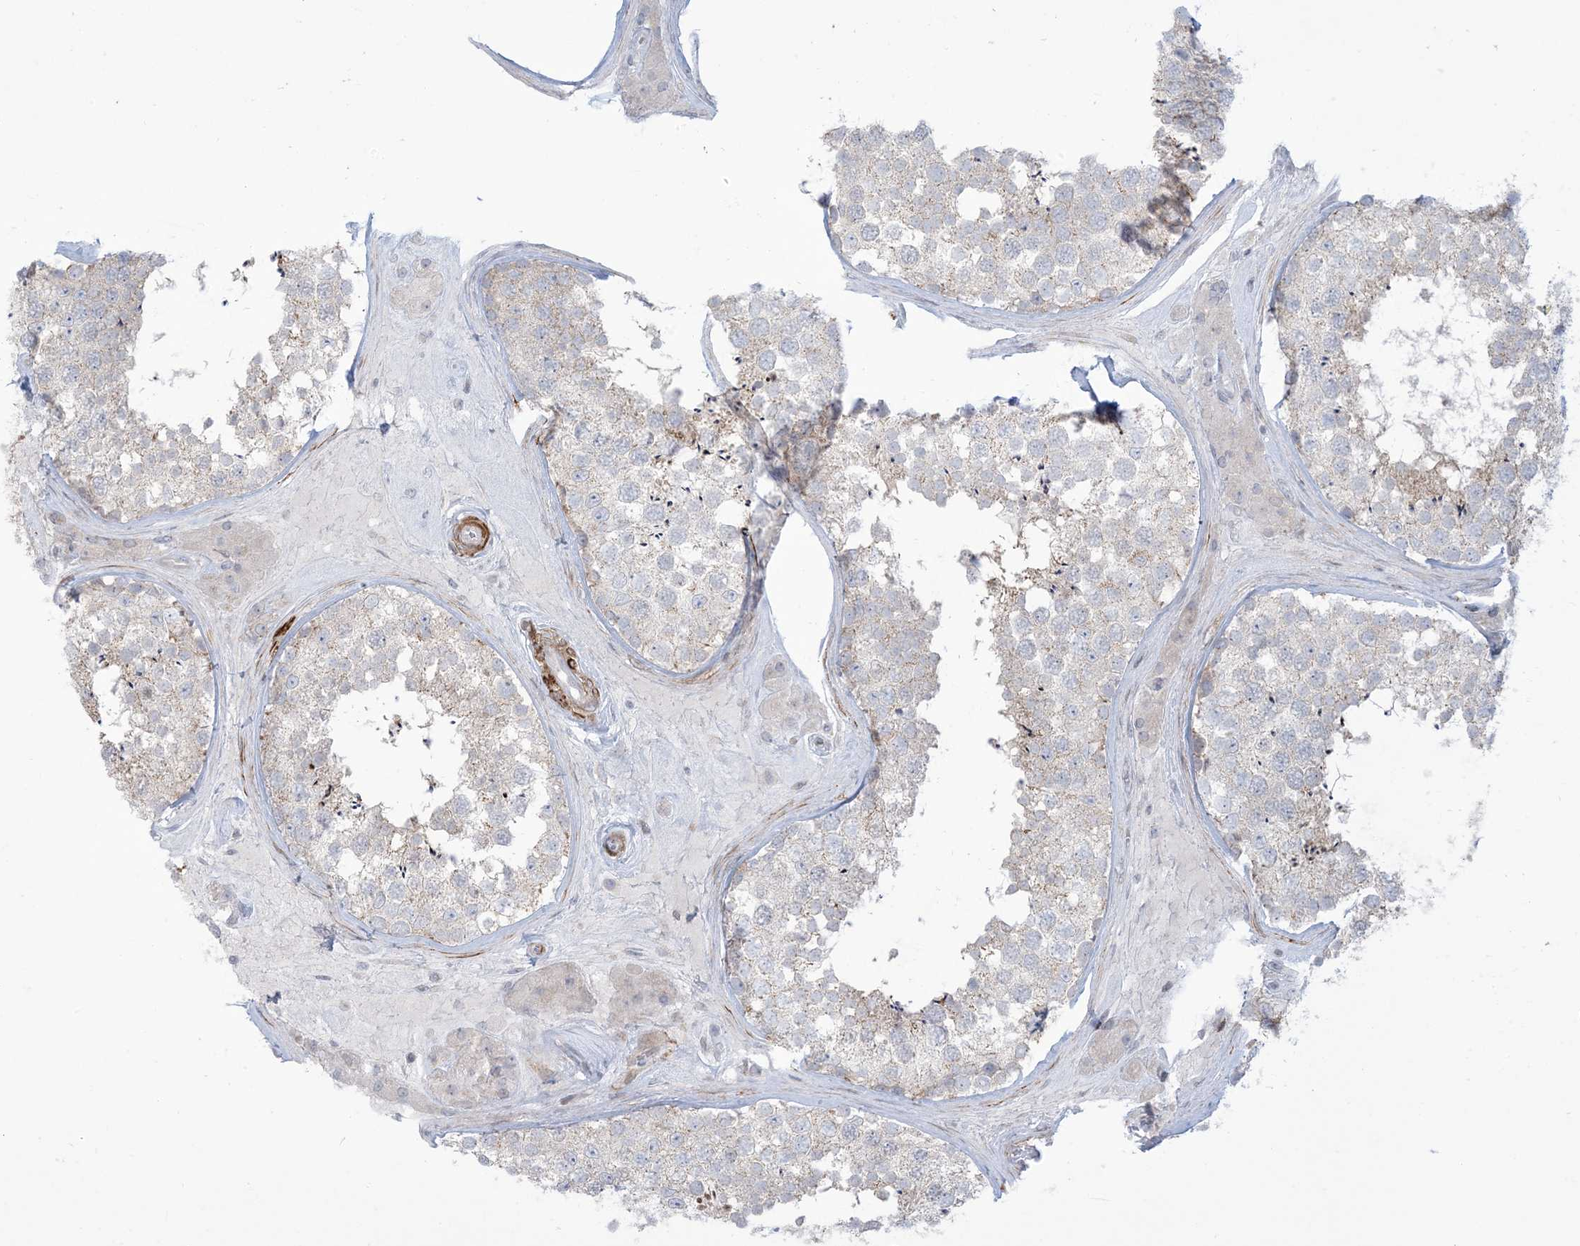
{"staining": {"intensity": "weak", "quantity": "<25%", "location": "cytoplasmic/membranous"}, "tissue": "testis", "cell_type": "Cells in seminiferous ducts", "image_type": "normal", "snomed": [{"axis": "morphology", "description": "Normal tissue, NOS"}, {"axis": "topography", "description": "Testis"}], "caption": "Cells in seminiferous ducts show no significant expression in benign testis. Brightfield microscopy of immunohistochemistry stained with DAB (3,3'-diaminobenzidine) (brown) and hematoxylin (blue), captured at high magnification.", "gene": "AFTPH", "patient": {"sex": "male", "age": 46}}